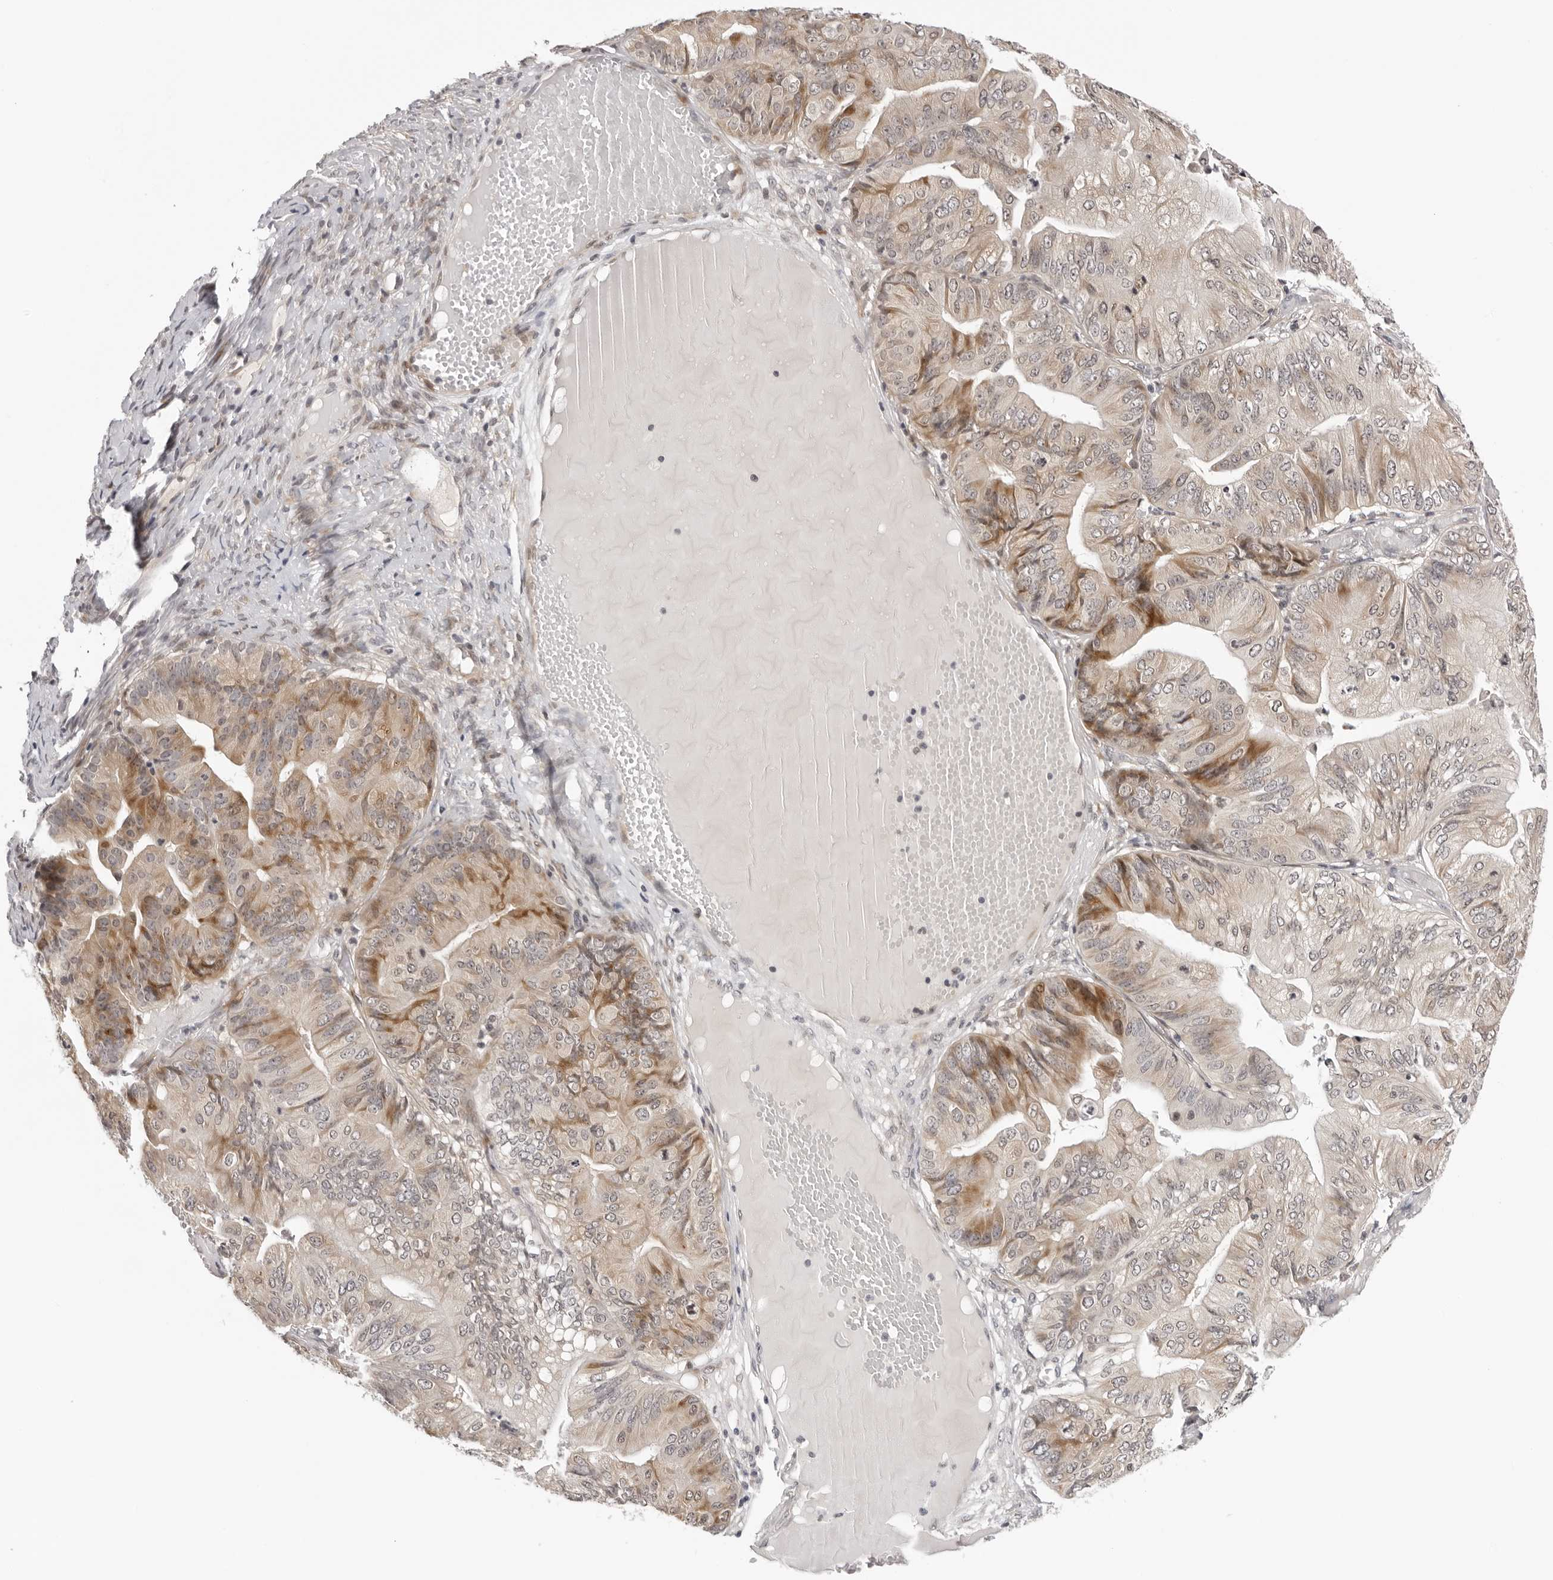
{"staining": {"intensity": "moderate", "quantity": "<25%", "location": "cytoplasmic/membranous"}, "tissue": "ovarian cancer", "cell_type": "Tumor cells", "image_type": "cancer", "snomed": [{"axis": "morphology", "description": "Cystadenocarcinoma, mucinous, NOS"}, {"axis": "topography", "description": "Ovary"}], "caption": "Ovarian mucinous cystadenocarcinoma stained for a protein reveals moderate cytoplasmic/membranous positivity in tumor cells.", "gene": "PRUNE1", "patient": {"sex": "female", "age": 61}}